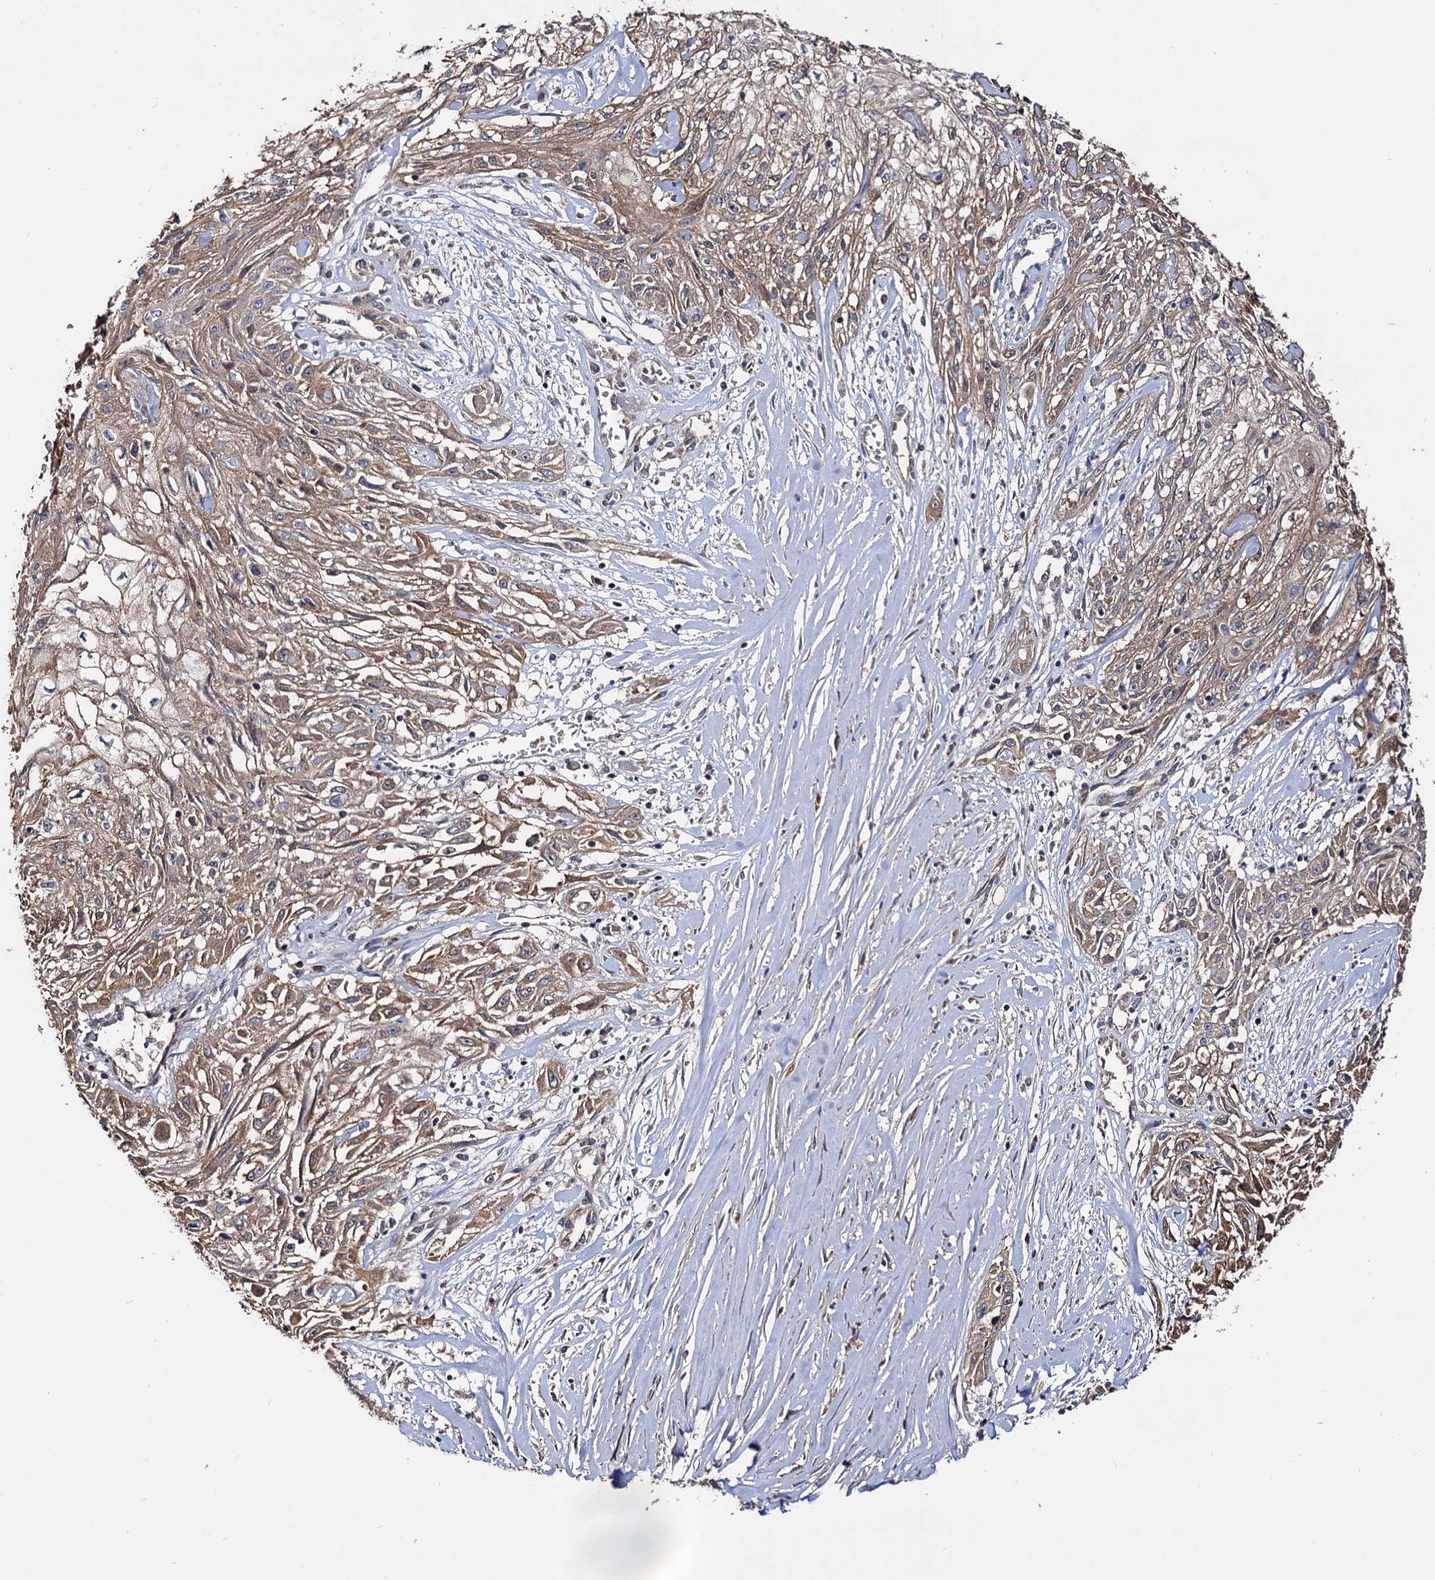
{"staining": {"intensity": "moderate", "quantity": ">75%", "location": "cytoplasmic/membranous"}, "tissue": "skin cancer", "cell_type": "Tumor cells", "image_type": "cancer", "snomed": [{"axis": "morphology", "description": "Squamous cell carcinoma, NOS"}, {"axis": "morphology", "description": "Squamous cell carcinoma, metastatic, NOS"}, {"axis": "topography", "description": "Skin"}, {"axis": "topography", "description": "Lymph node"}], "caption": "An IHC photomicrograph of neoplastic tissue is shown. Protein staining in brown shows moderate cytoplasmic/membranous positivity in skin cancer within tumor cells.", "gene": "IDI1", "patient": {"sex": "male", "age": 75}}